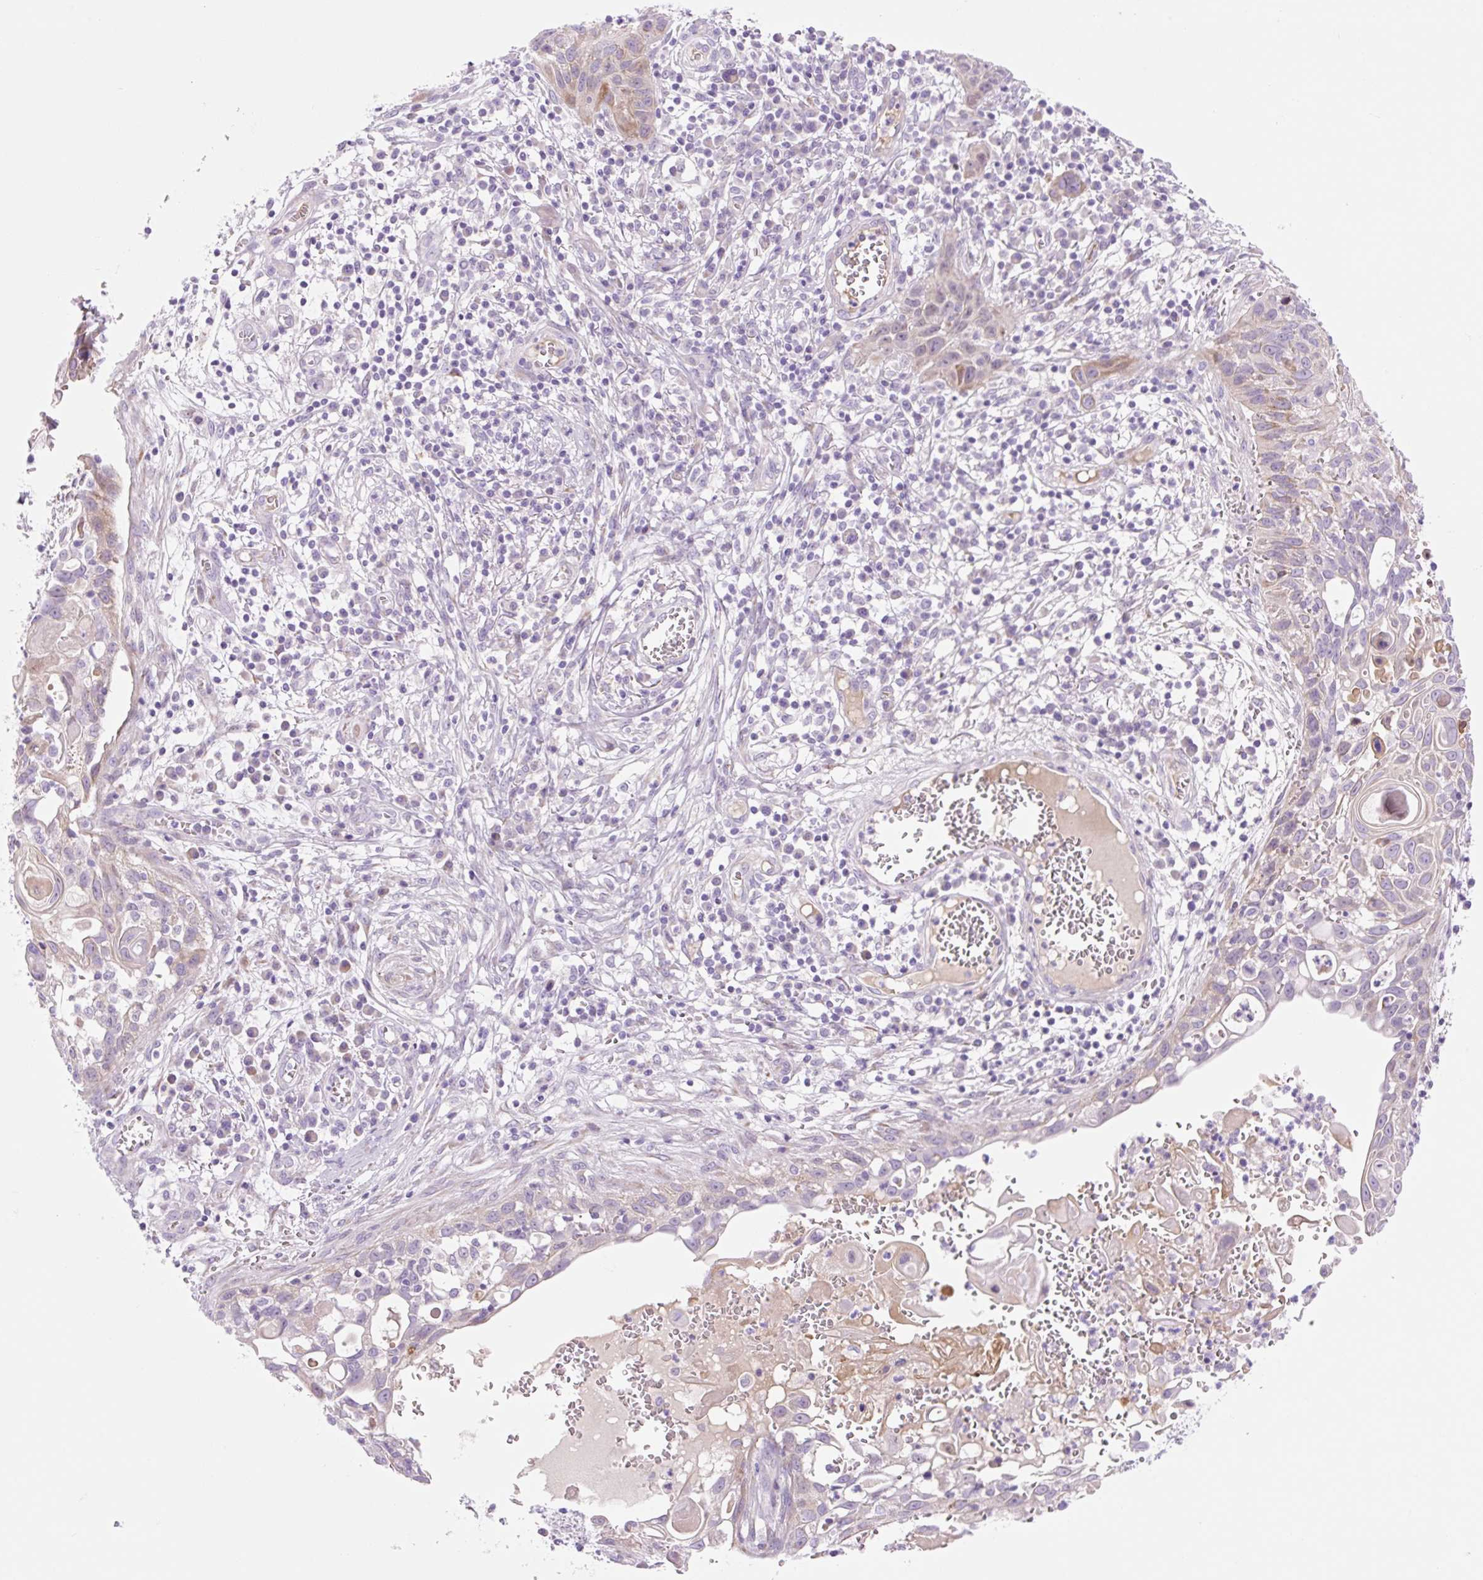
{"staining": {"intensity": "weak", "quantity": "<25%", "location": "cytoplasmic/membranous"}, "tissue": "skin cancer", "cell_type": "Tumor cells", "image_type": "cancer", "snomed": [{"axis": "morphology", "description": "Squamous cell carcinoma, NOS"}, {"axis": "topography", "description": "Skin"}, {"axis": "topography", "description": "Vulva"}], "caption": "Tumor cells are negative for protein expression in human skin cancer.", "gene": "ZNF121", "patient": {"sex": "female", "age": 83}}